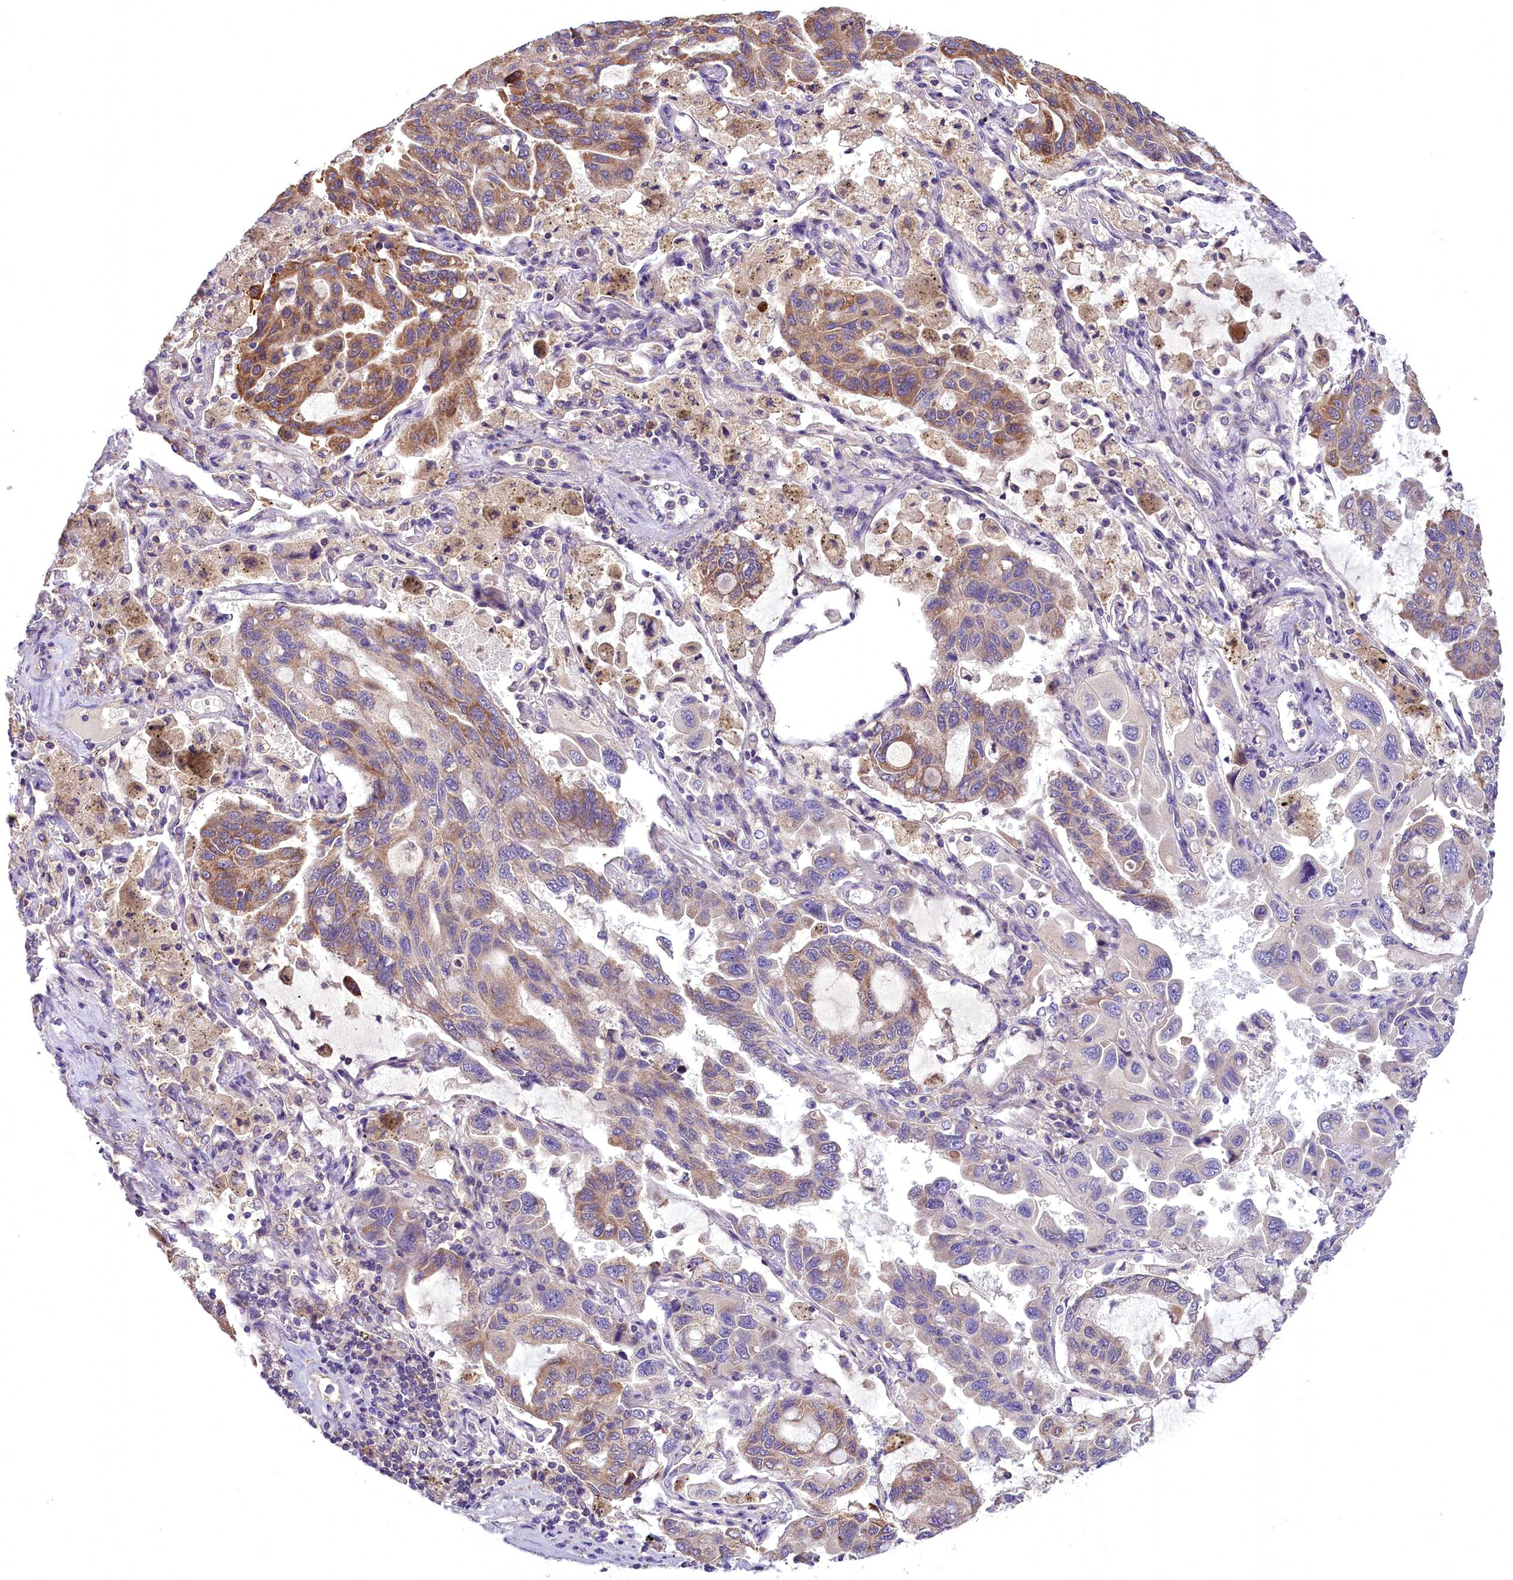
{"staining": {"intensity": "moderate", "quantity": "25%-75%", "location": "cytoplasmic/membranous"}, "tissue": "lung cancer", "cell_type": "Tumor cells", "image_type": "cancer", "snomed": [{"axis": "morphology", "description": "Adenocarcinoma, NOS"}, {"axis": "topography", "description": "Lung"}], "caption": "Immunohistochemistry (IHC) (DAB) staining of lung adenocarcinoma shows moderate cytoplasmic/membranous protein positivity in about 25%-75% of tumor cells. Immunohistochemistry stains the protein of interest in brown and the nuclei are stained blue.", "gene": "DNAJB9", "patient": {"sex": "male", "age": 64}}